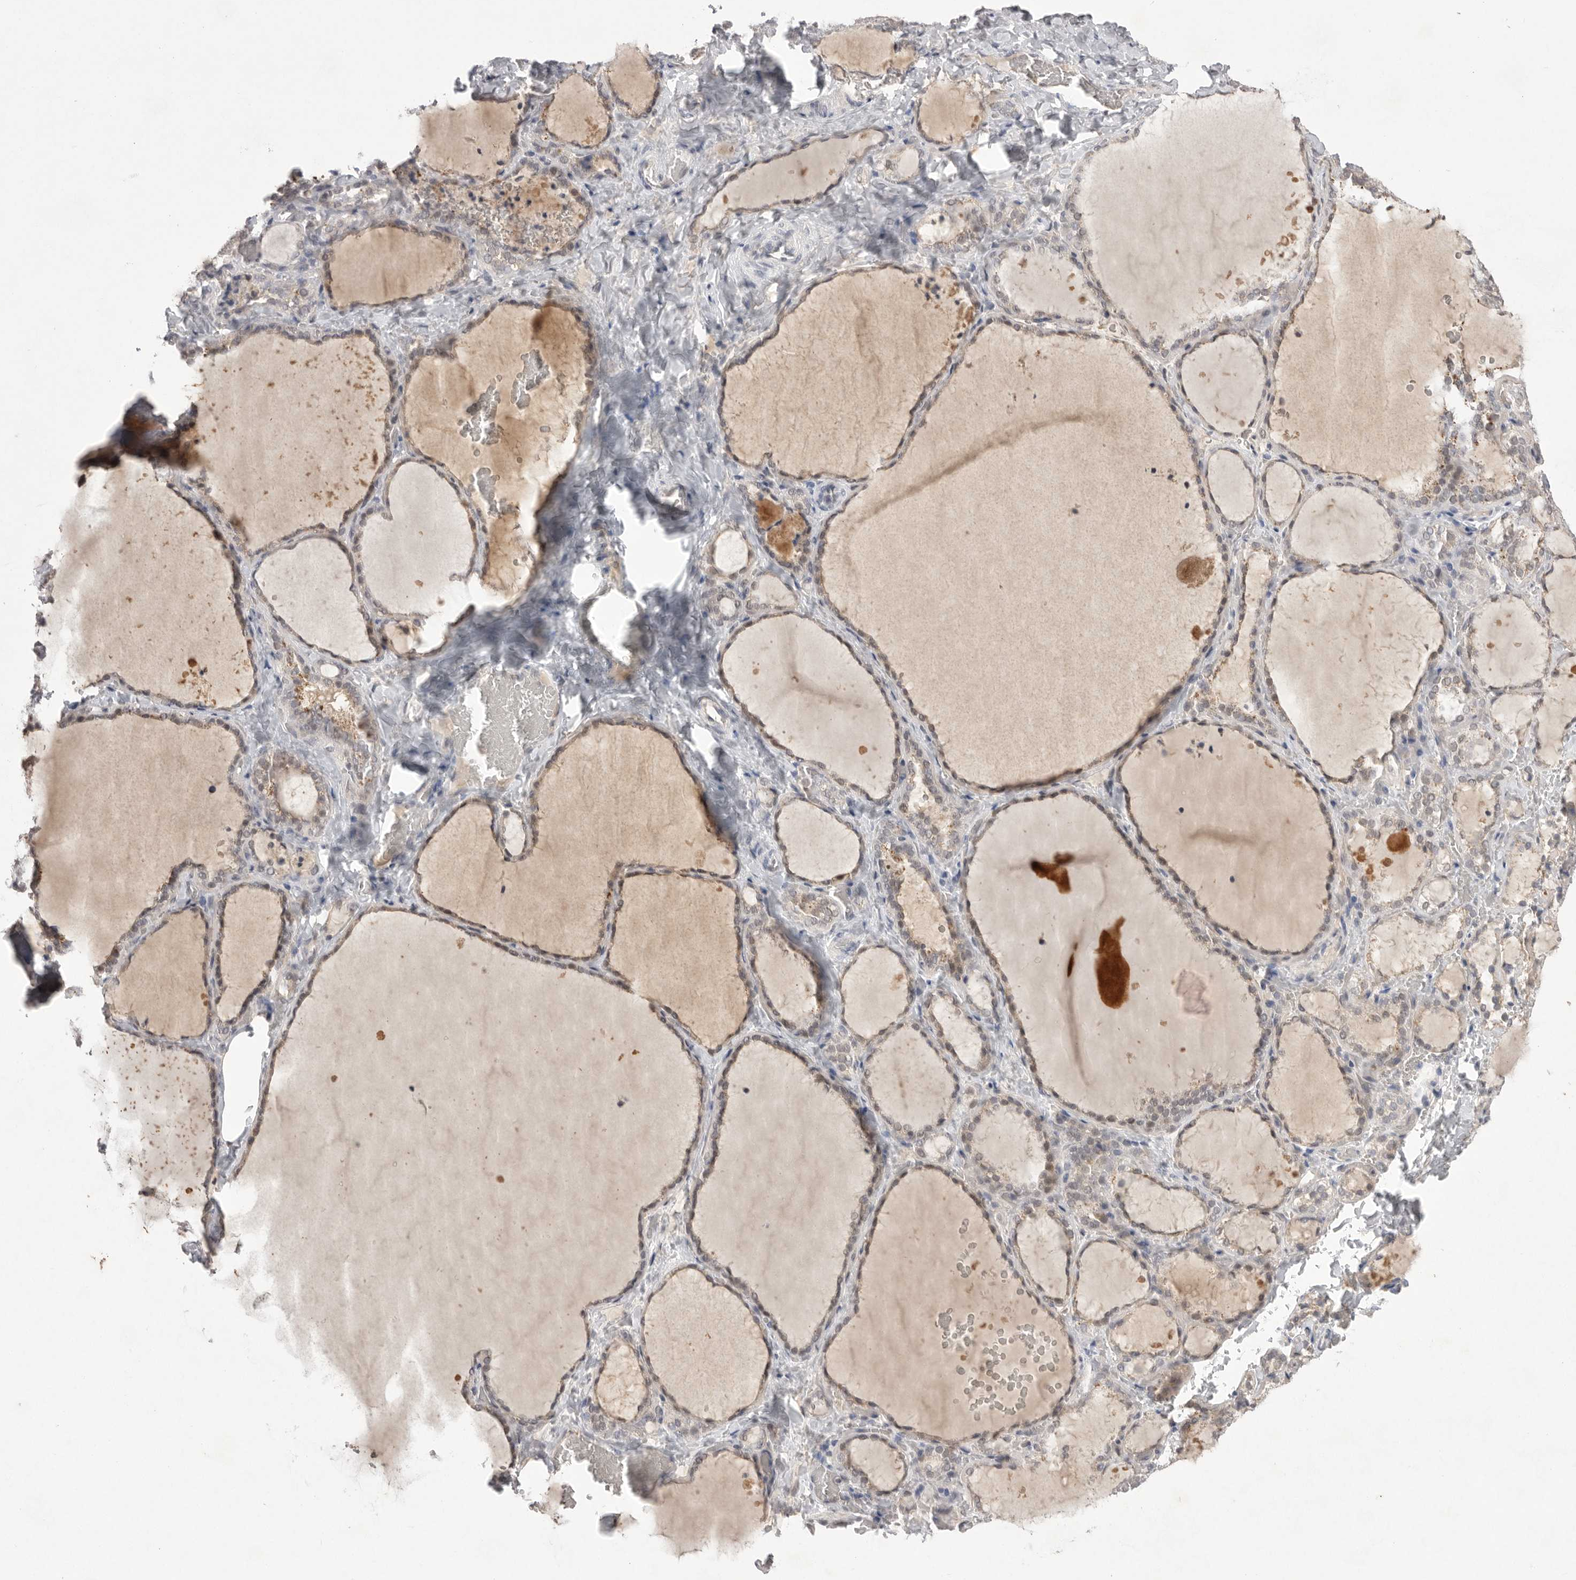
{"staining": {"intensity": "weak", "quantity": ">75%", "location": "cytoplasmic/membranous,nuclear"}, "tissue": "thyroid gland", "cell_type": "Glandular cells", "image_type": "normal", "snomed": [{"axis": "morphology", "description": "Normal tissue, NOS"}, {"axis": "topography", "description": "Thyroid gland"}], "caption": "This image shows IHC staining of normal human thyroid gland, with low weak cytoplasmic/membranous,nuclear expression in about >75% of glandular cells.", "gene": "HUS1", "patient": {"sex": "female", "age": 22}}